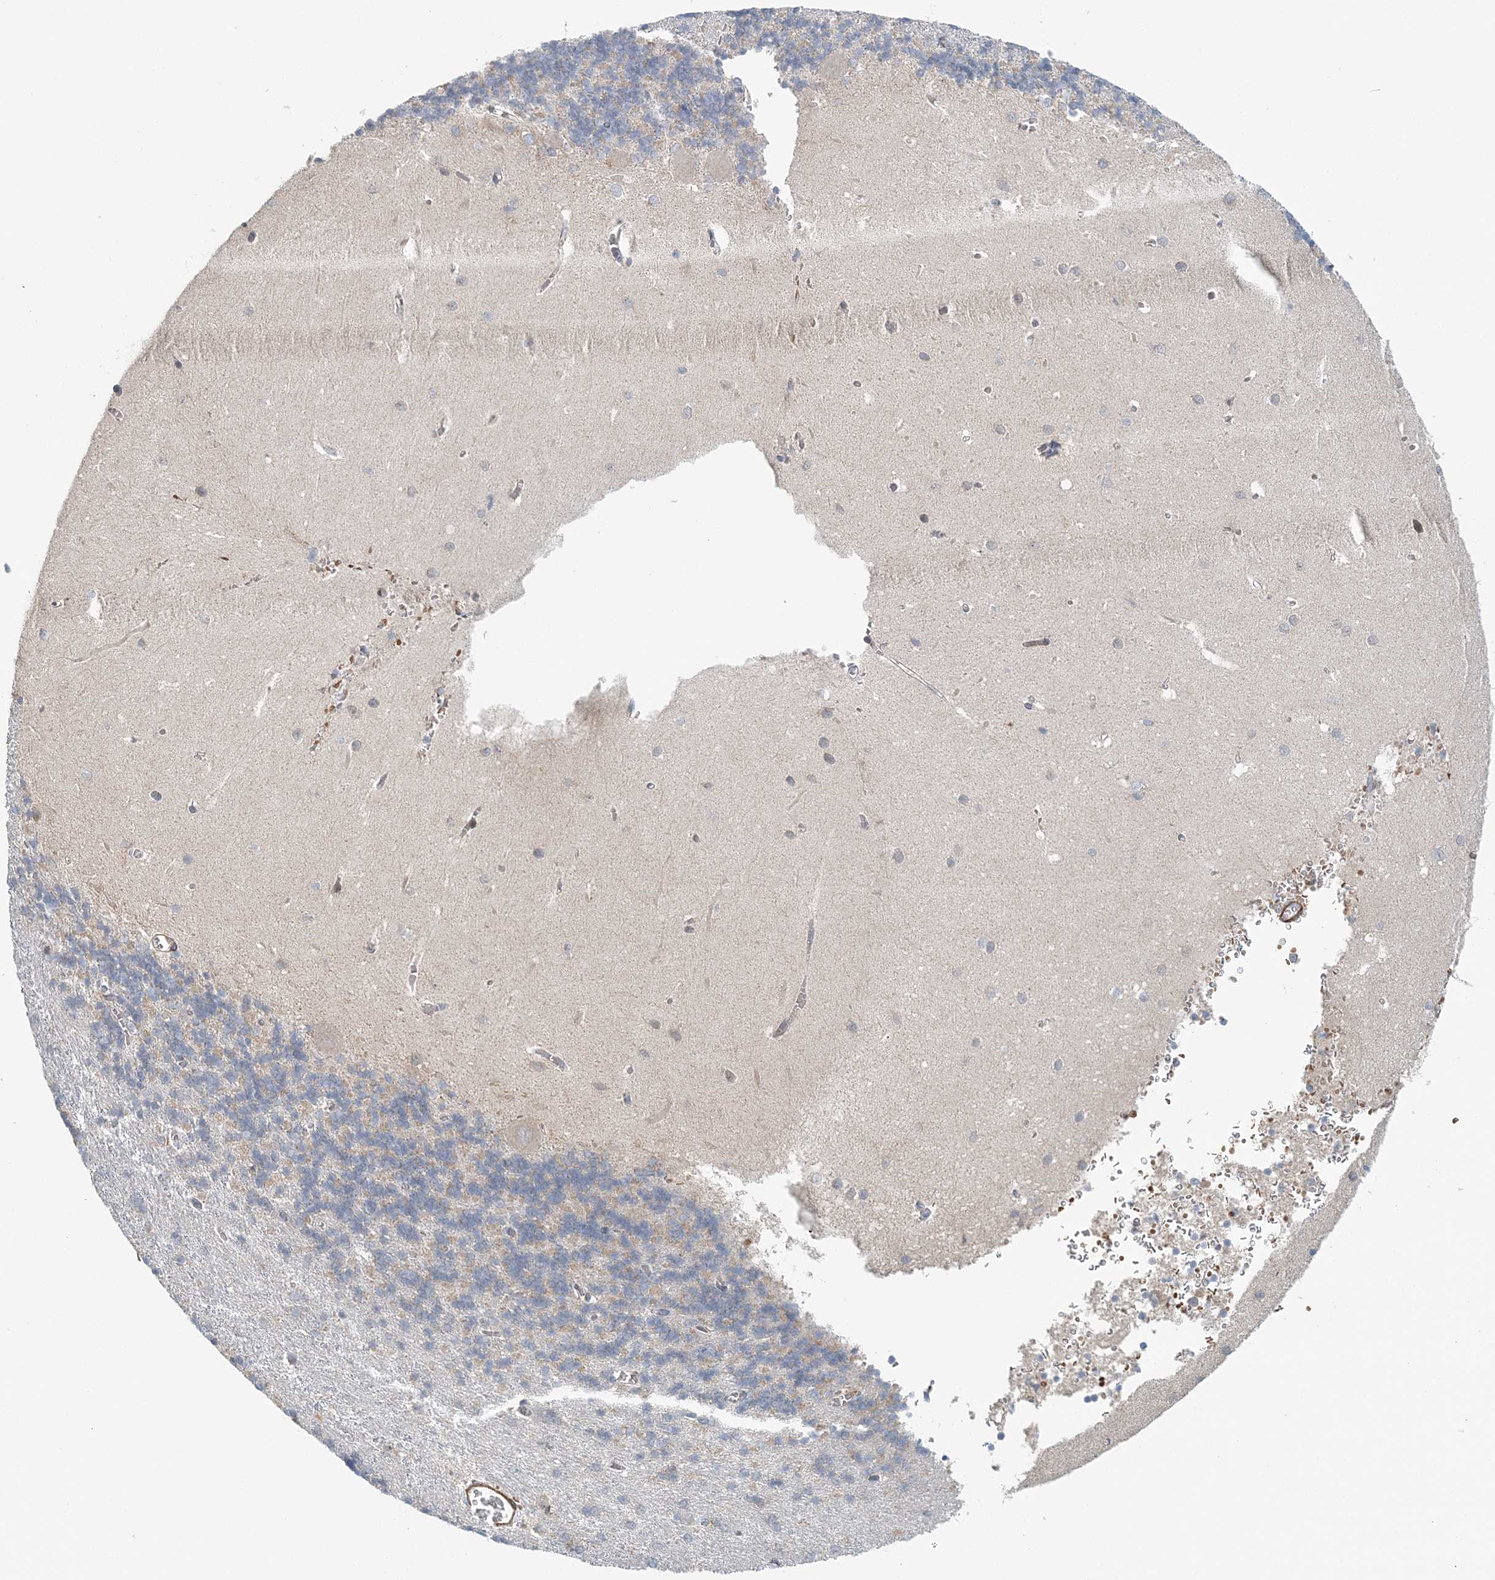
{"staining": {"intensity": "negative", "quantity": "none", "location": "none"}, "tissue": "cerebellum", "cell_type": "Cells in granular layer", "image_type": "normal", "snomed": [{"axis": "morphology", "description": "Normal tissue, NOS"}, {"axis": "topography", "description": "Cerebellum"}], "caption": "DAB (3,3'-diaminobenzidine) immunohistochemical staining of normal cerebellum reveals no significant expression in cells in granular layer. The staining was performed using DAB to visualize the protein expression in brown, while the nuclei were stained in blue with hematoxylin (Magnification: 20x).", "gene": "TTI1", "patient": {"sex": "male", "age": 37}}